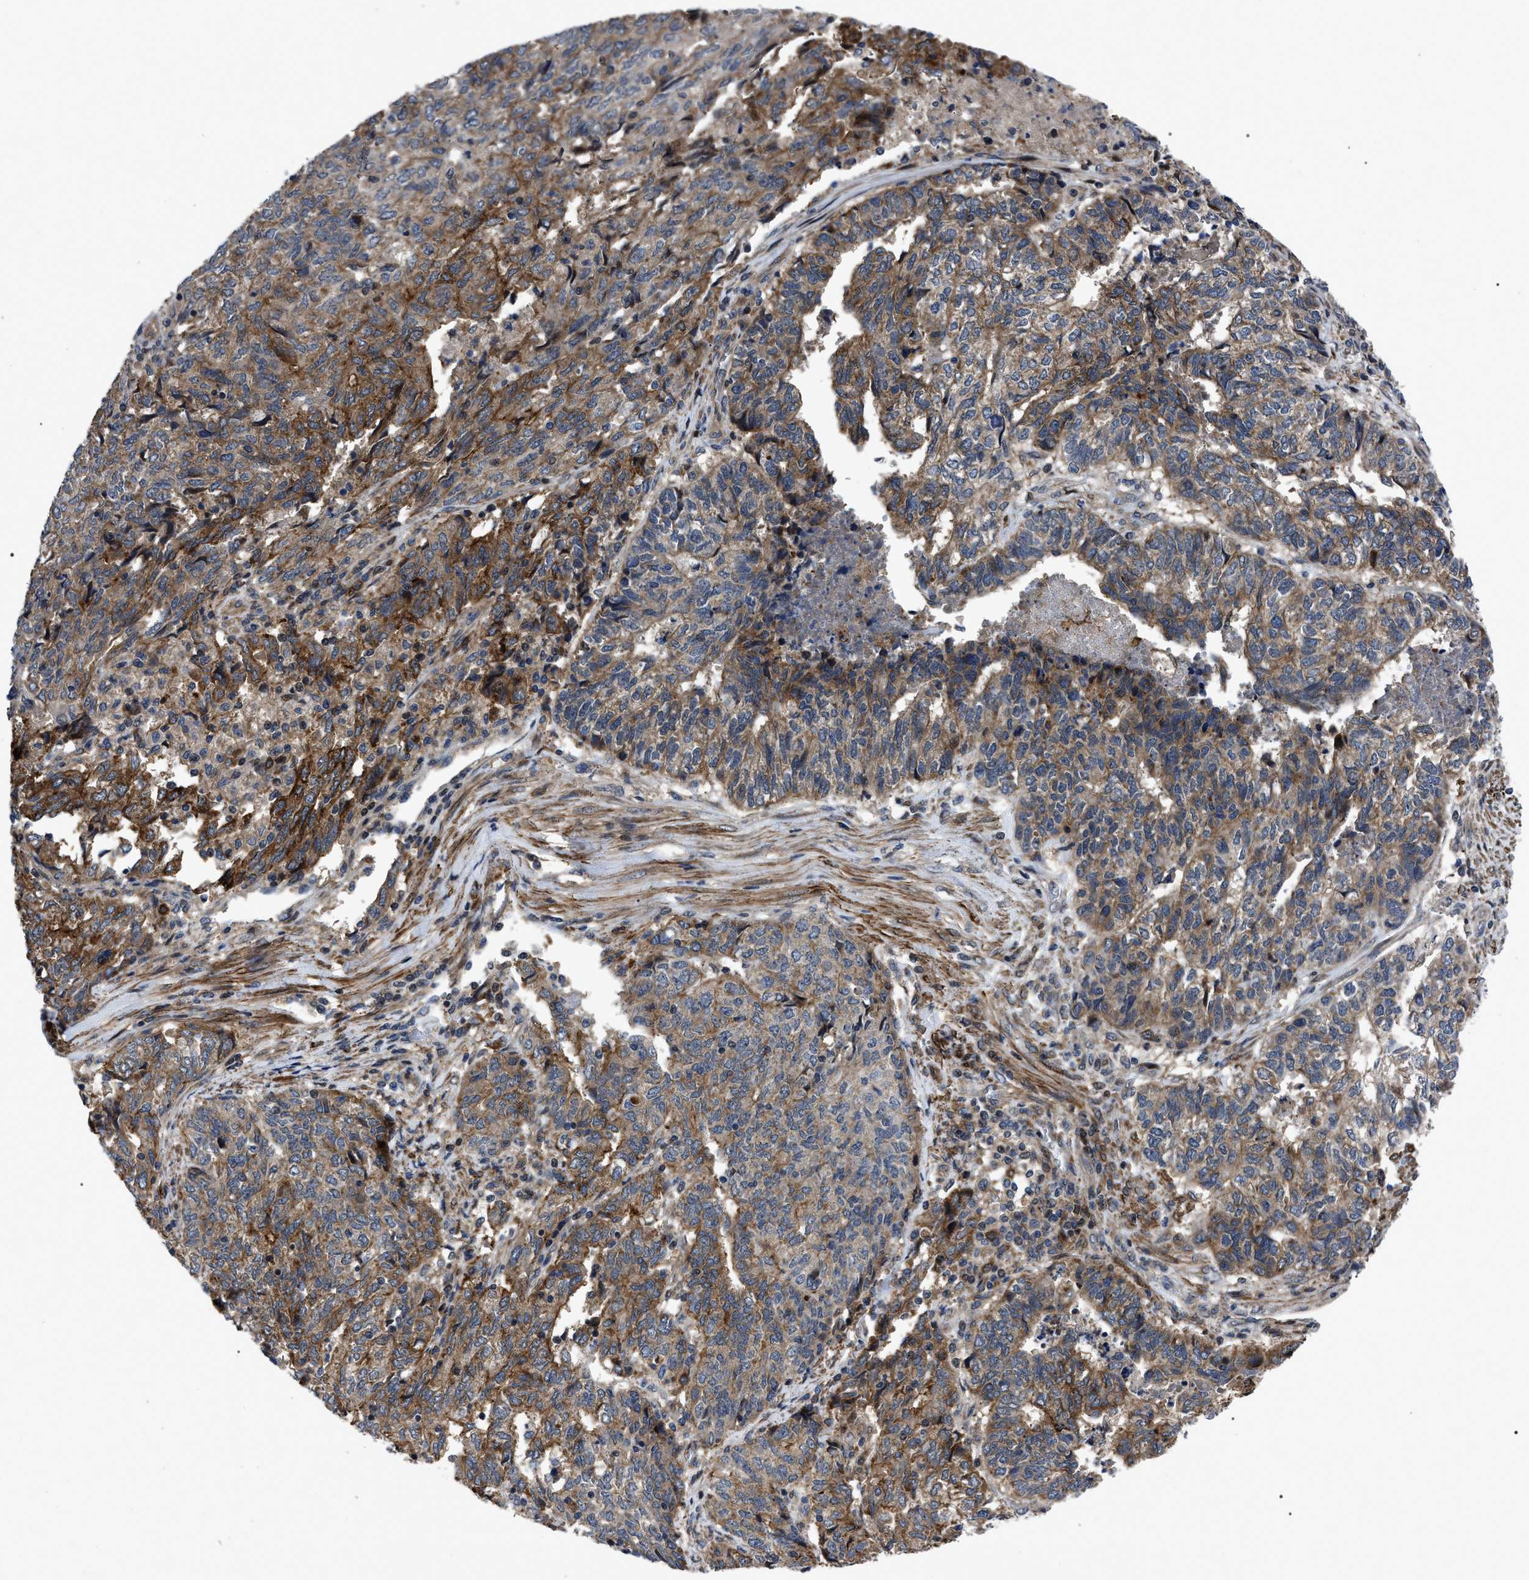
{"staining": {"intensity": "moderate", "quantity": ">75%", "location": "cytoplasmic/membranous"}, "tissue": "endometrial cancer", "cell_type": "Tumor cells", "image_type": "cancer", "snomed": [{"axis": "morphology", "description": "Adenocarcinoma, NOS"}, {"axis": "topography", "description": "Endometrium"}], "caption": "Endometrial adenocarcinoma tissue demonstrates moderate cytoplasmic/membranous staining in about >75% of tumor cells", "gene": "PPWD1", "patient": {"sex": "female", "age": 80}}